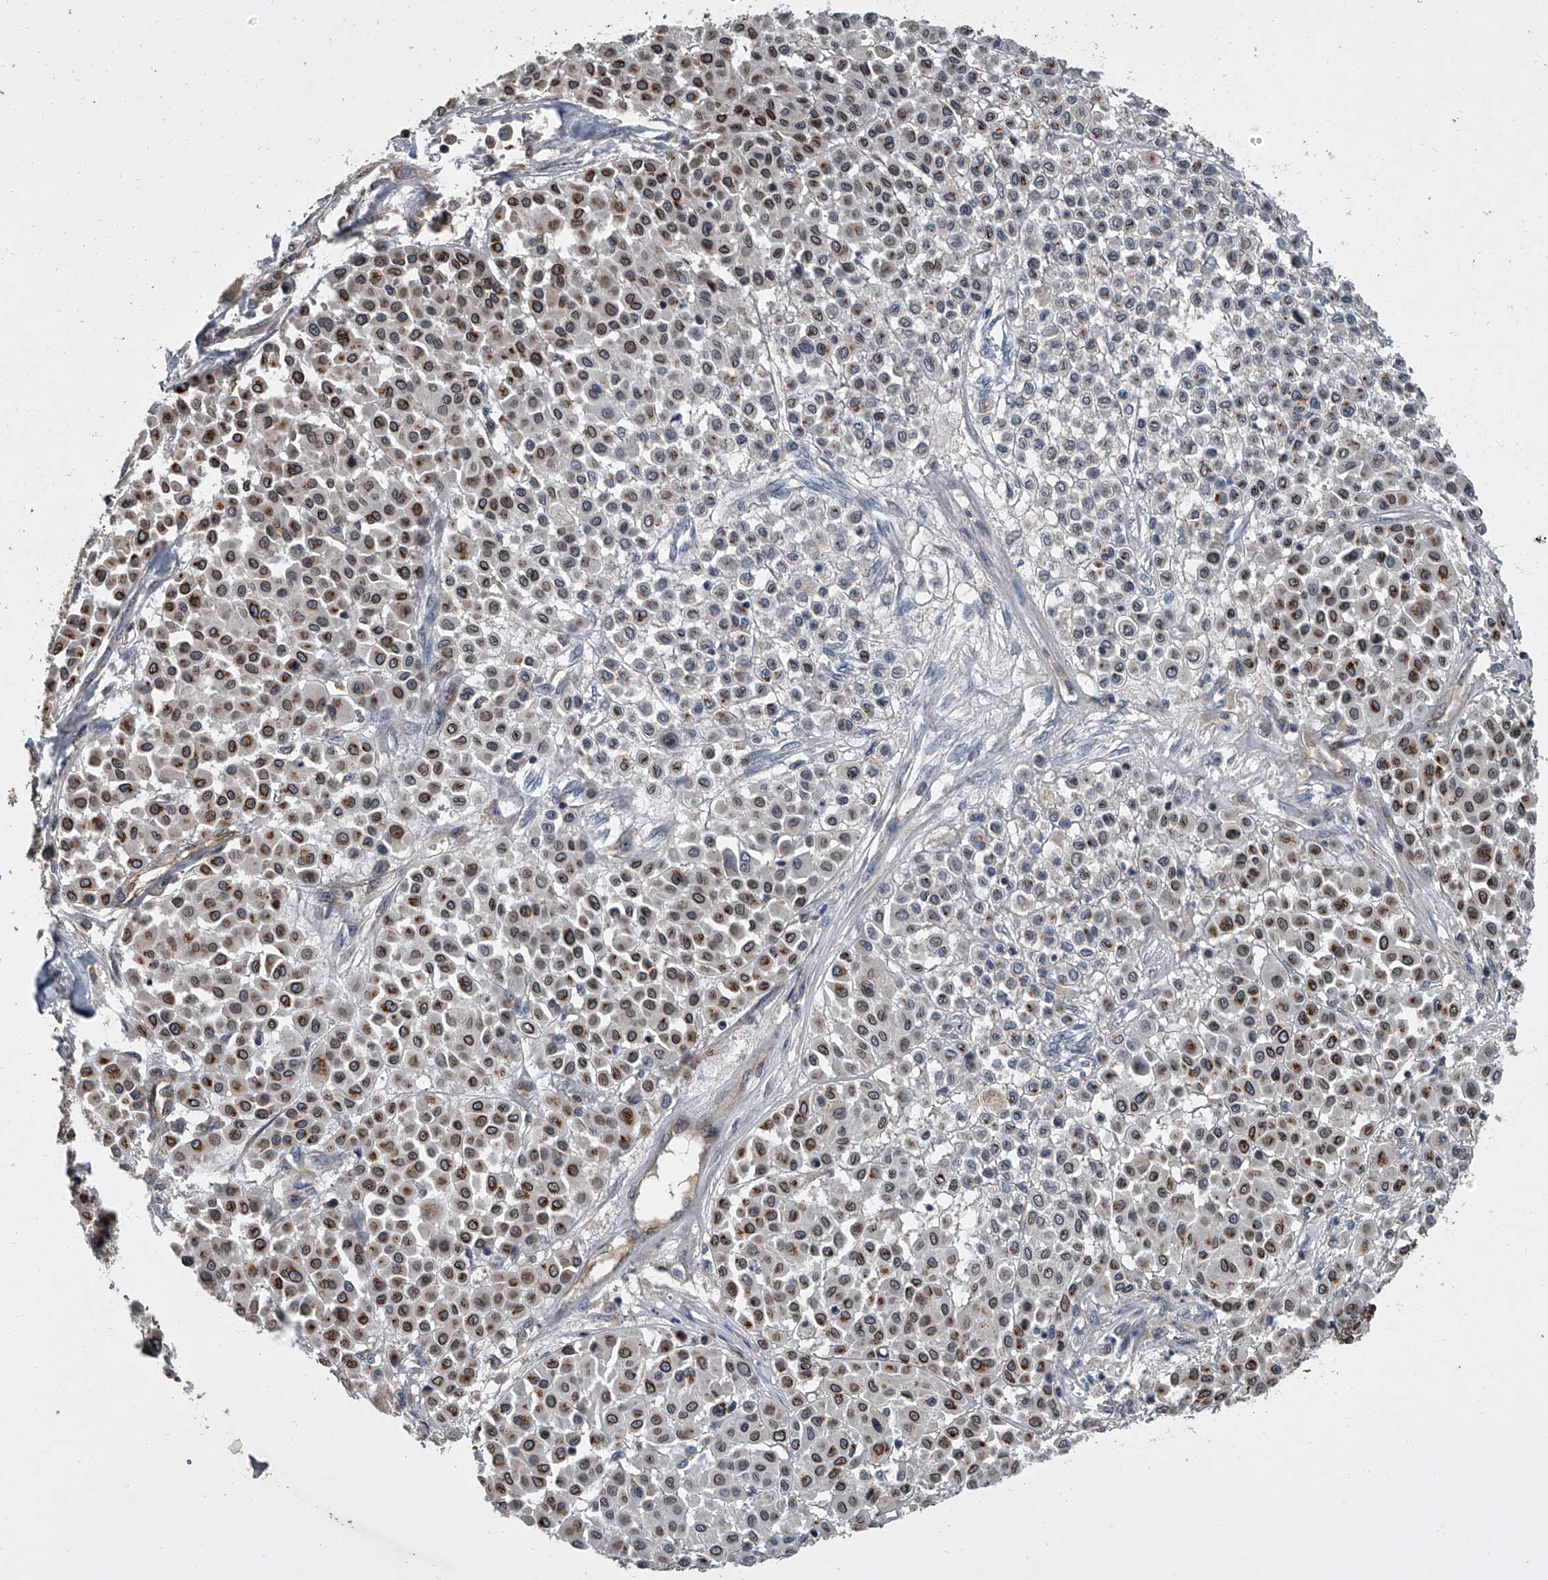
{"staining": {"intensity": "moderate", "quantity": "25%-75%", "location": "cytoplasmic/membranous,nuclear"}, "tissue": "melanoma", "cell_type": "Tumor cells", "image_type": "cancer", "snomed": [{"axis": "morphology", "description": "Malignant melanoma, Metastatic site"}, {"axis": "topography", "description": "Soft tissue"}], "caption": "Malignant melanoma (metastatic site) tissue reveals moderate cytoplasmic/membranous and nuclear positivity in approximately 25%-75% of tumor cells The protein of interest is stained brown, and the nuclei are stained in blue (DAB IHC with brightfield microscopy, high magnification).", "gene": "LRRC8C", "patient": {"sex": "male", "age": 41}}